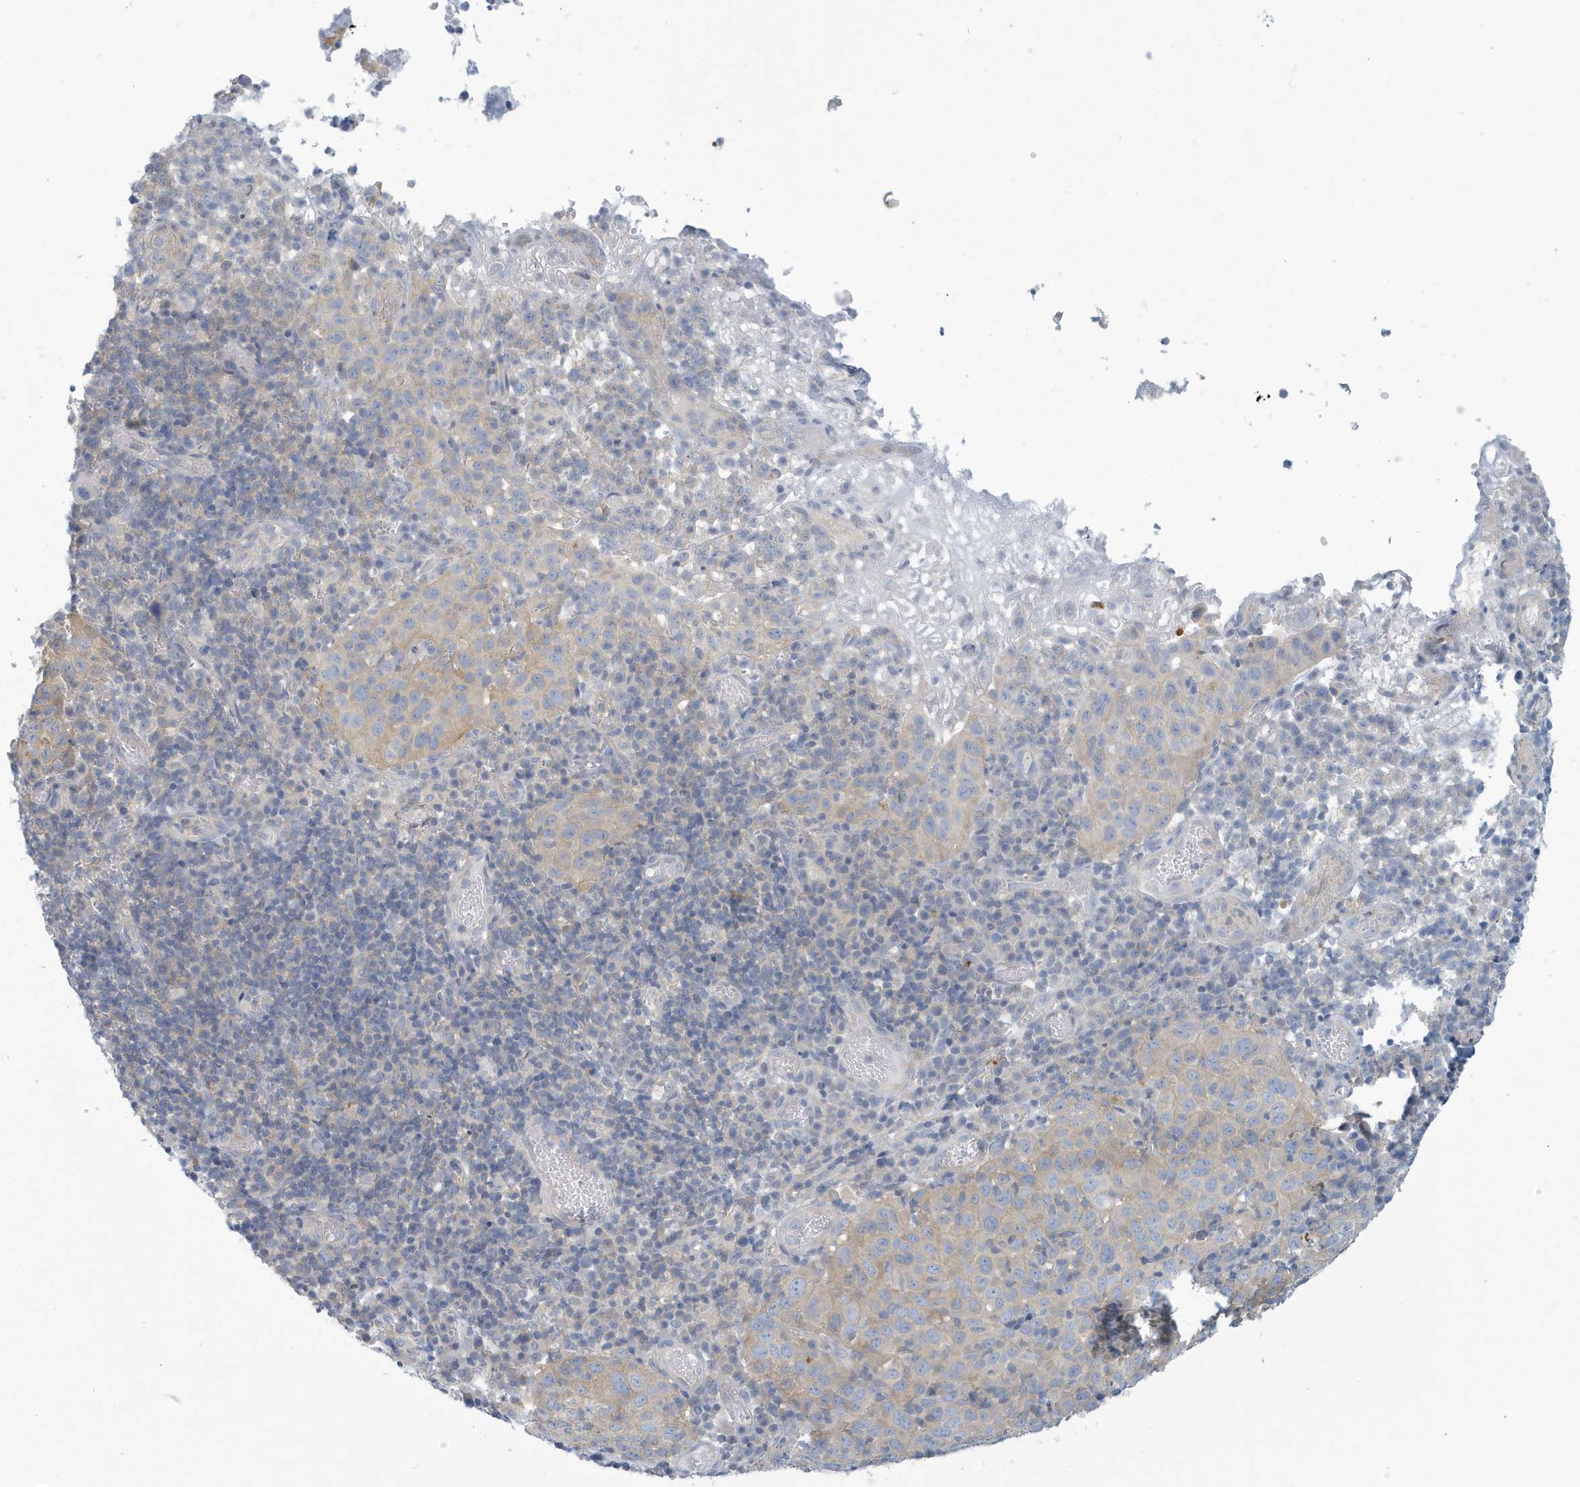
{"staining": {"intensity": "weak", "quantity": "<25%", "location": "cytoplasmic/membranous"}, "tissue": "cervical cancer", "cell_type": "Tumor cells", "image_type": "cancer", "snomed": [{"axis": "morphology", "description": "Squamous cell carcinoma, NOS"}, {"axis": "topography", "description": "Cervix"}], "caption": "Image shows no significant protein positivity in tumor cells of cervical cancer.", "gene": "VTA1", "patient": {"sex": "female", "age": 46}}